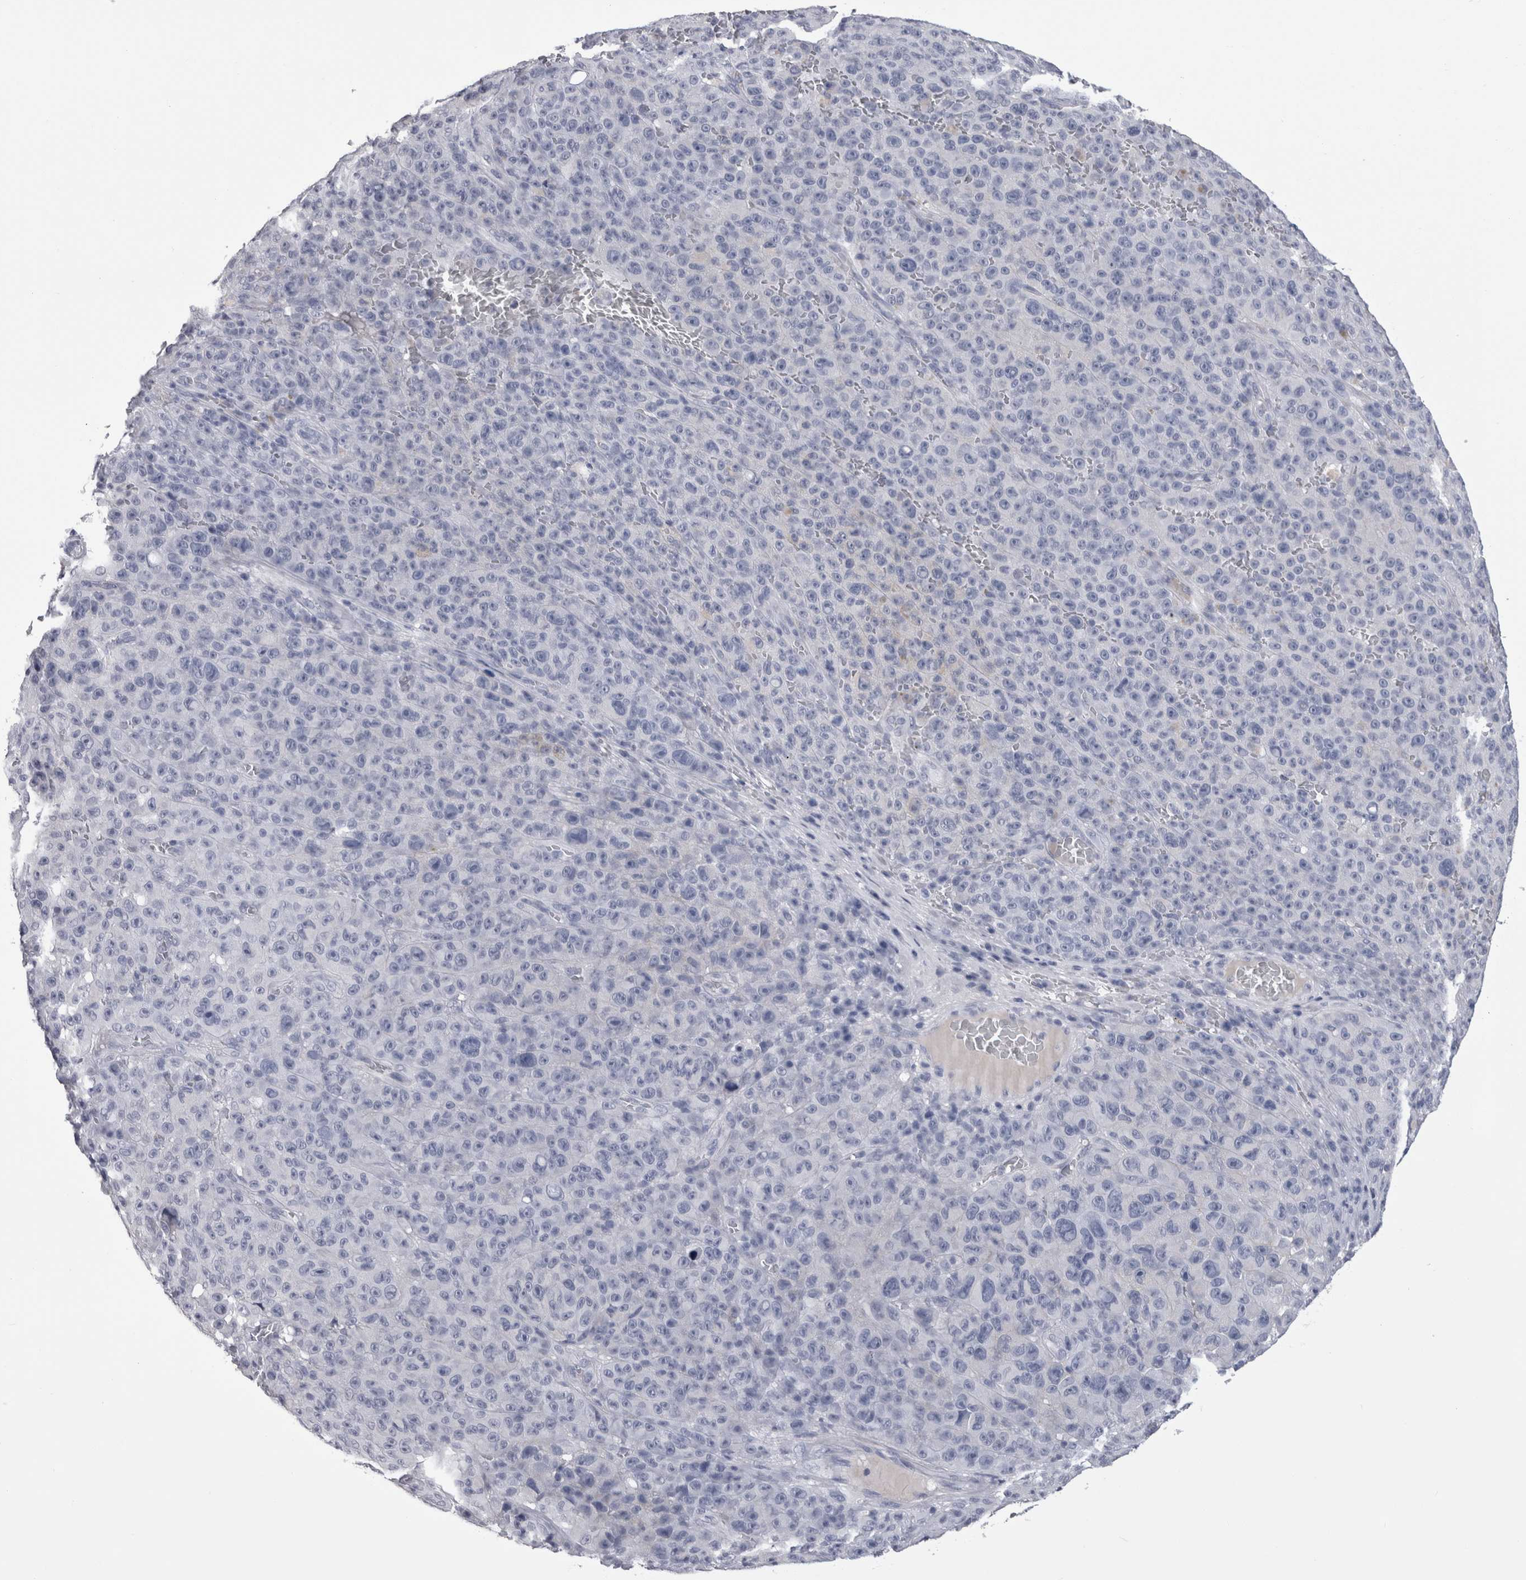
{"staining": {"intensity": "negative", "quantity": "none", "location": "none"}, "tissue": "melanoma", "cell_type": "Tumor cells", "image_type": "cancer", "snomed": [{"axis": "morphology", "description": "Malignant melanoma, NOS"}, {"axis": "topography", "description": "Skin"}], "caption": "An image of human melanoma is negative for staining in tumor cells. (Brightfield microscopy of DAB immunohistochemistry at high magnification).", "gene": "AFMID", "patient": {"sex": "female", "age": 82}}